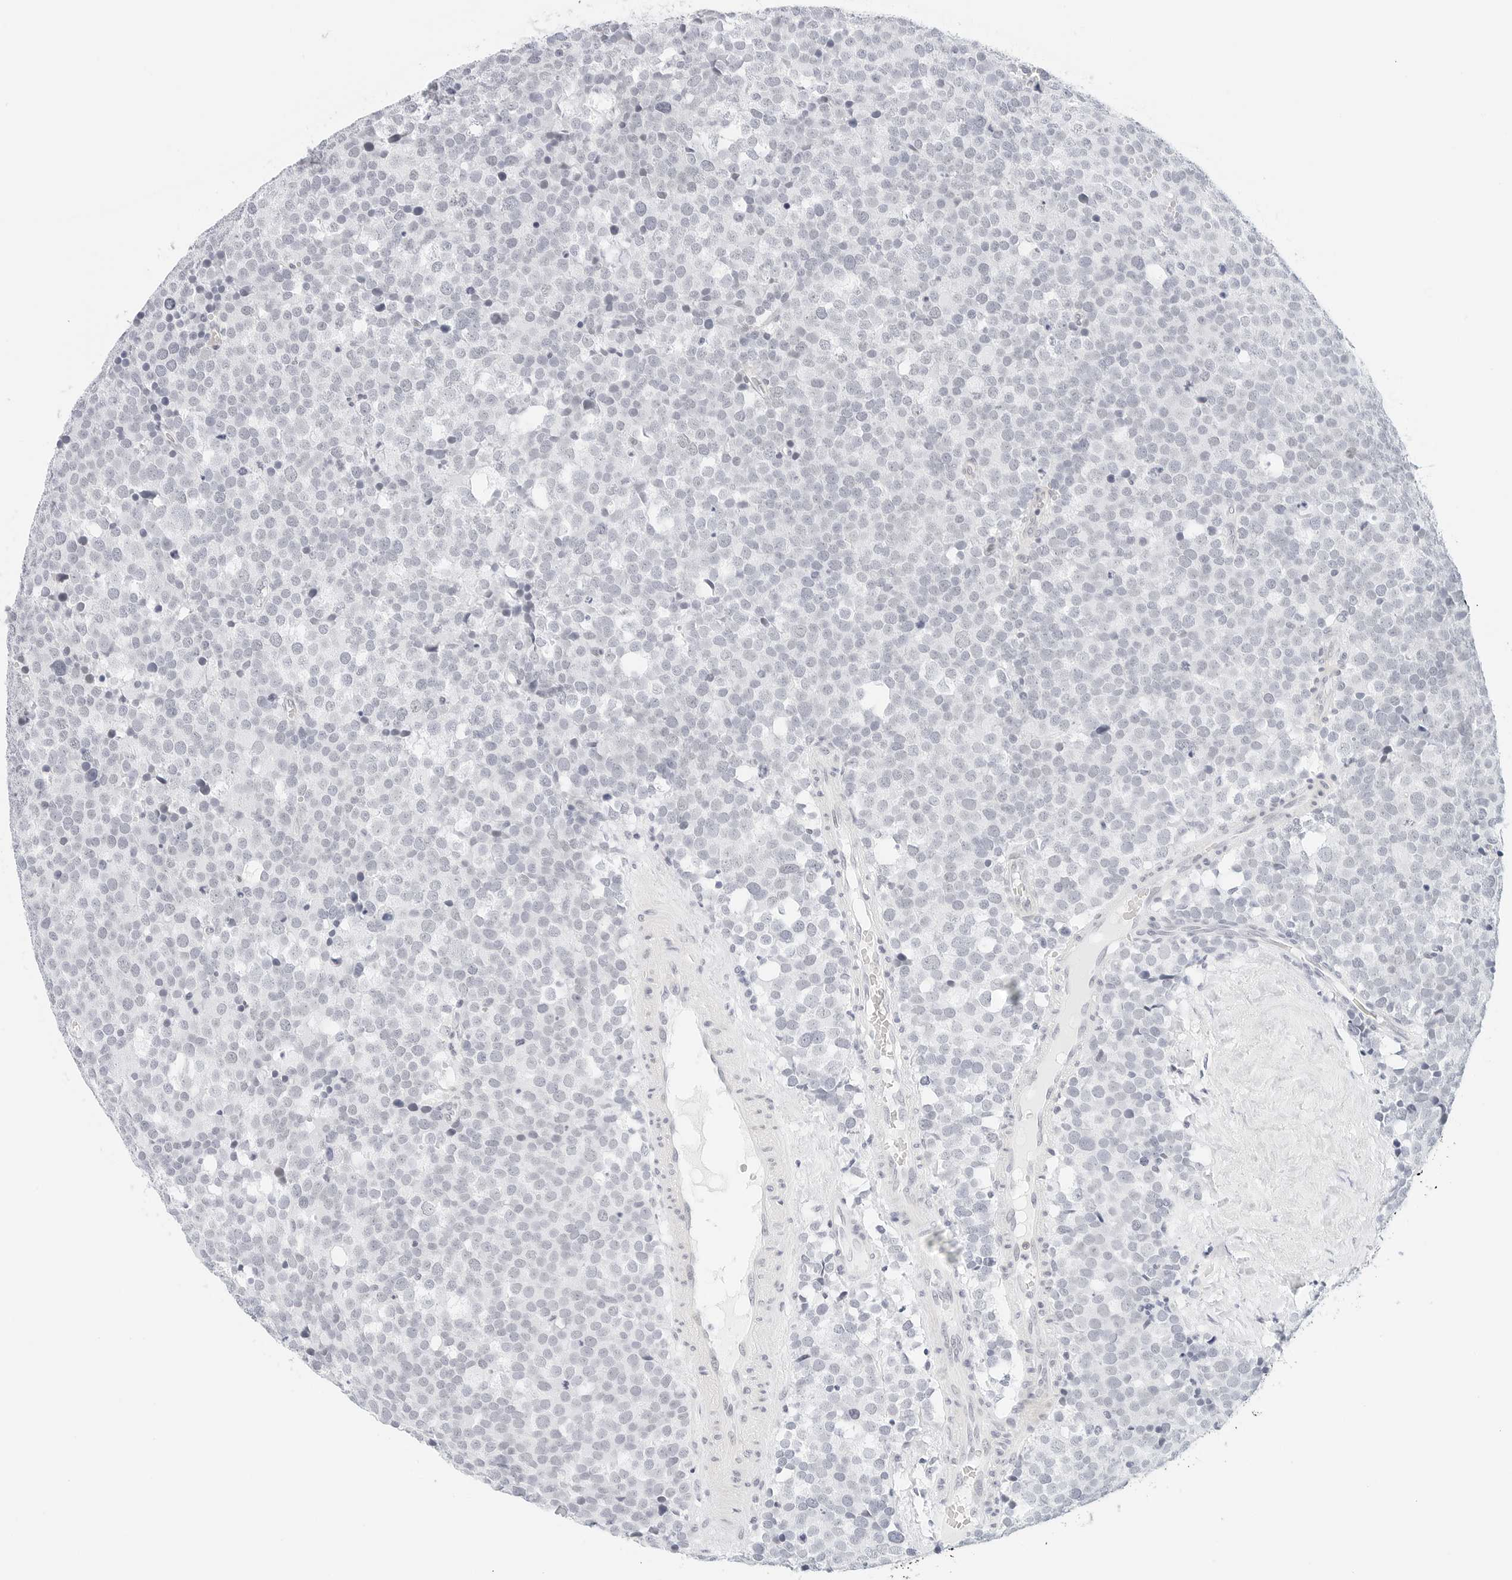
{"staining": {"intensity": "negative", "quantity": "none", "location": "none"}, "tissue": "testis cancer", "cell_type": "Tumor cells", "image_type": "cancer", "snomed": [{"axis": "morphology", "description": "Seminoma, NOS"}, {"axis": "topography", "description": "Testis"}], "caption": "The photomicrograph reveals no staining of tumor cells in seminoma (testis). (DAB immunohistochemistry (IHC) visualized using brightfield microscopy, high magnification).", "gene": "CD22", "patient": {"sex": "male", "age": 71}}